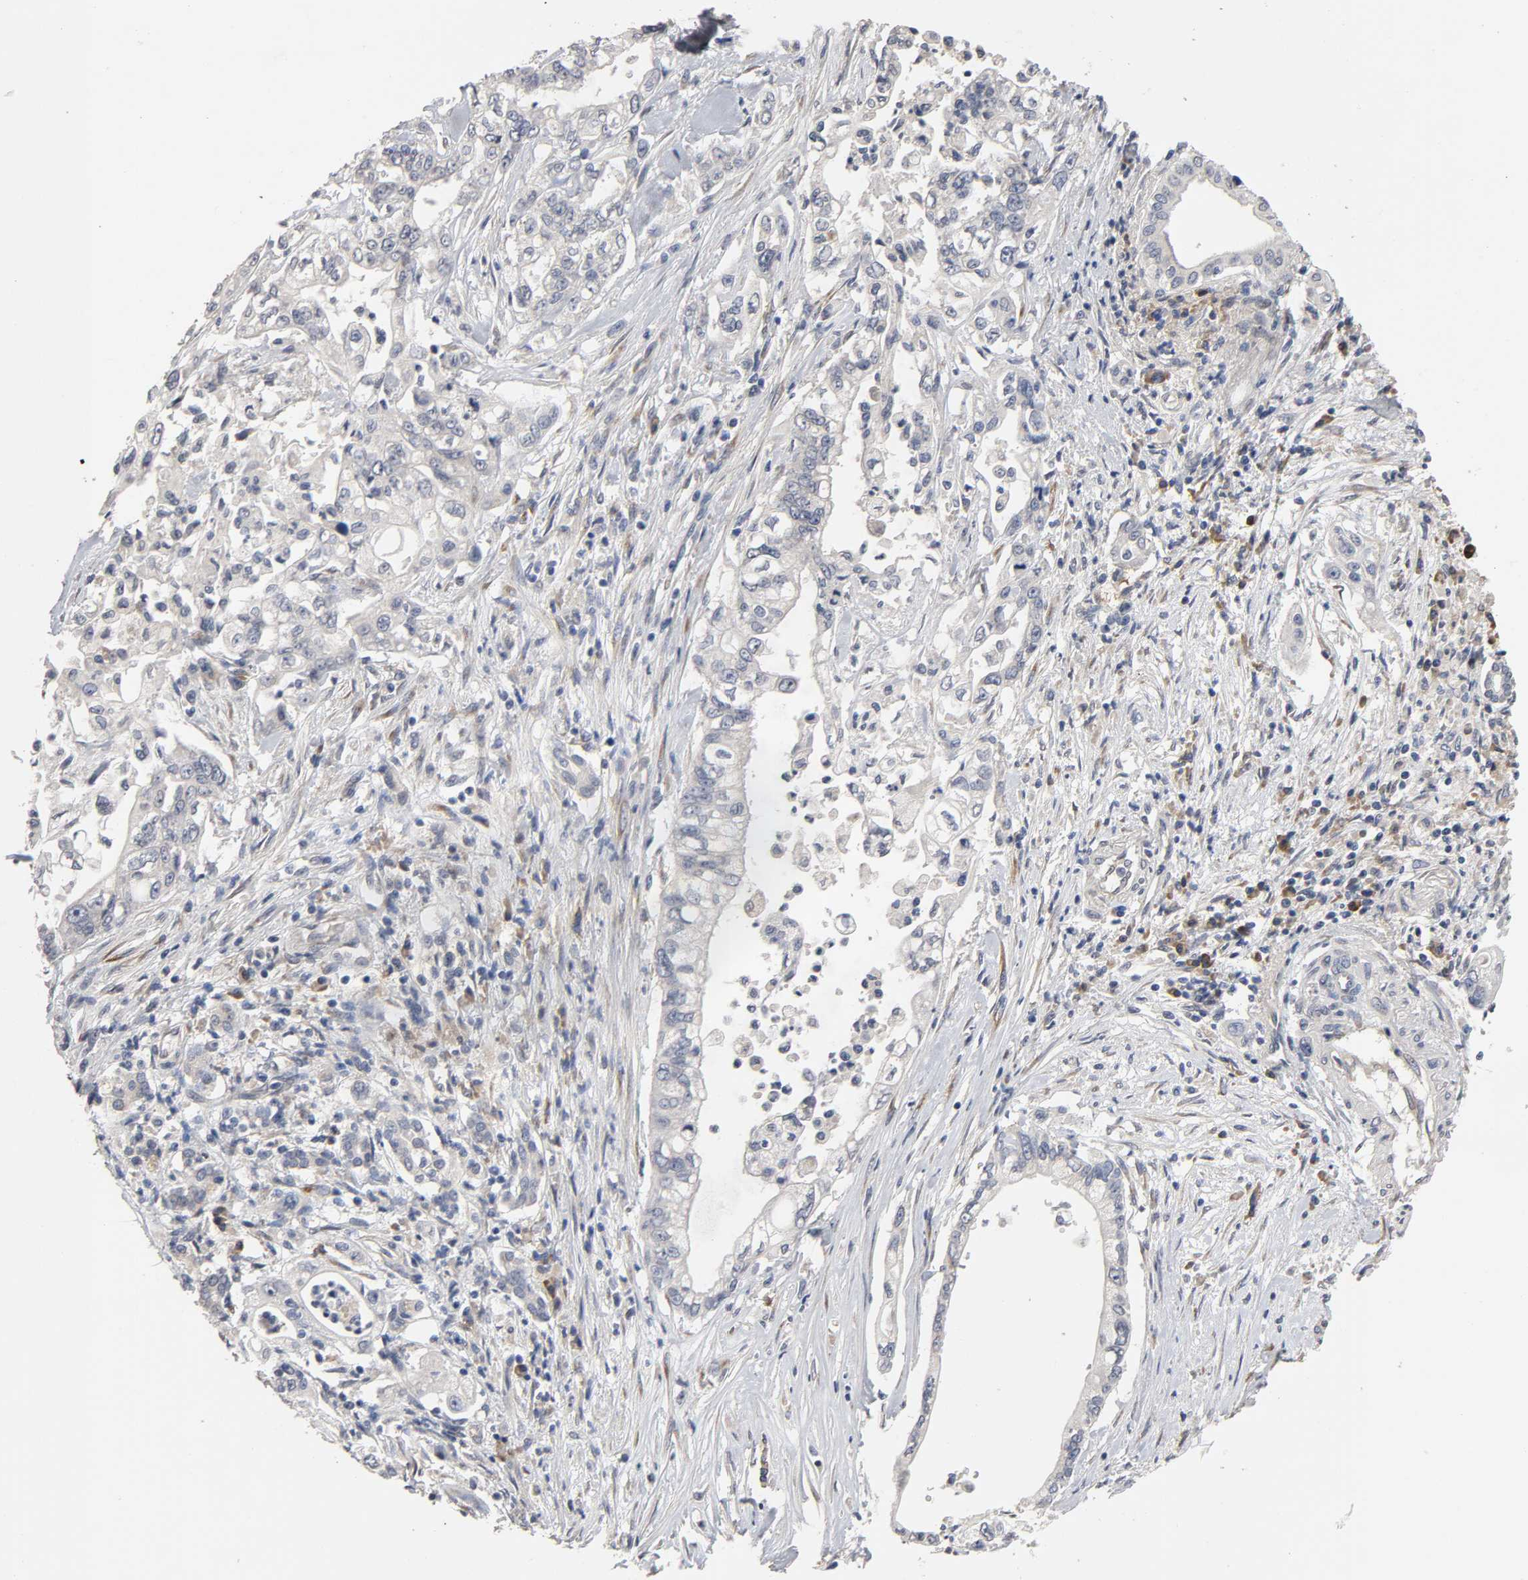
{"staining": {"intensity": "negative", "quantity": "none", "location": "none"}, "tissue": "pancreatic cancer", "cell_type": "Tumor cells", "image_type": "cancer", "snomed": [{"axis": "morphology", "description": "Normal tissue, NOS"}, {"axis": "topography", "description": "Pancreas"}], "caption": "Pancreatic cancer was stained to show a protein in brown. There is no significant staining in tumor cells. (DAB immunohistochemistry (IHC), high magnification).", "gene": "HDLBP", "patient": {"sex": "male", "age": 42}}